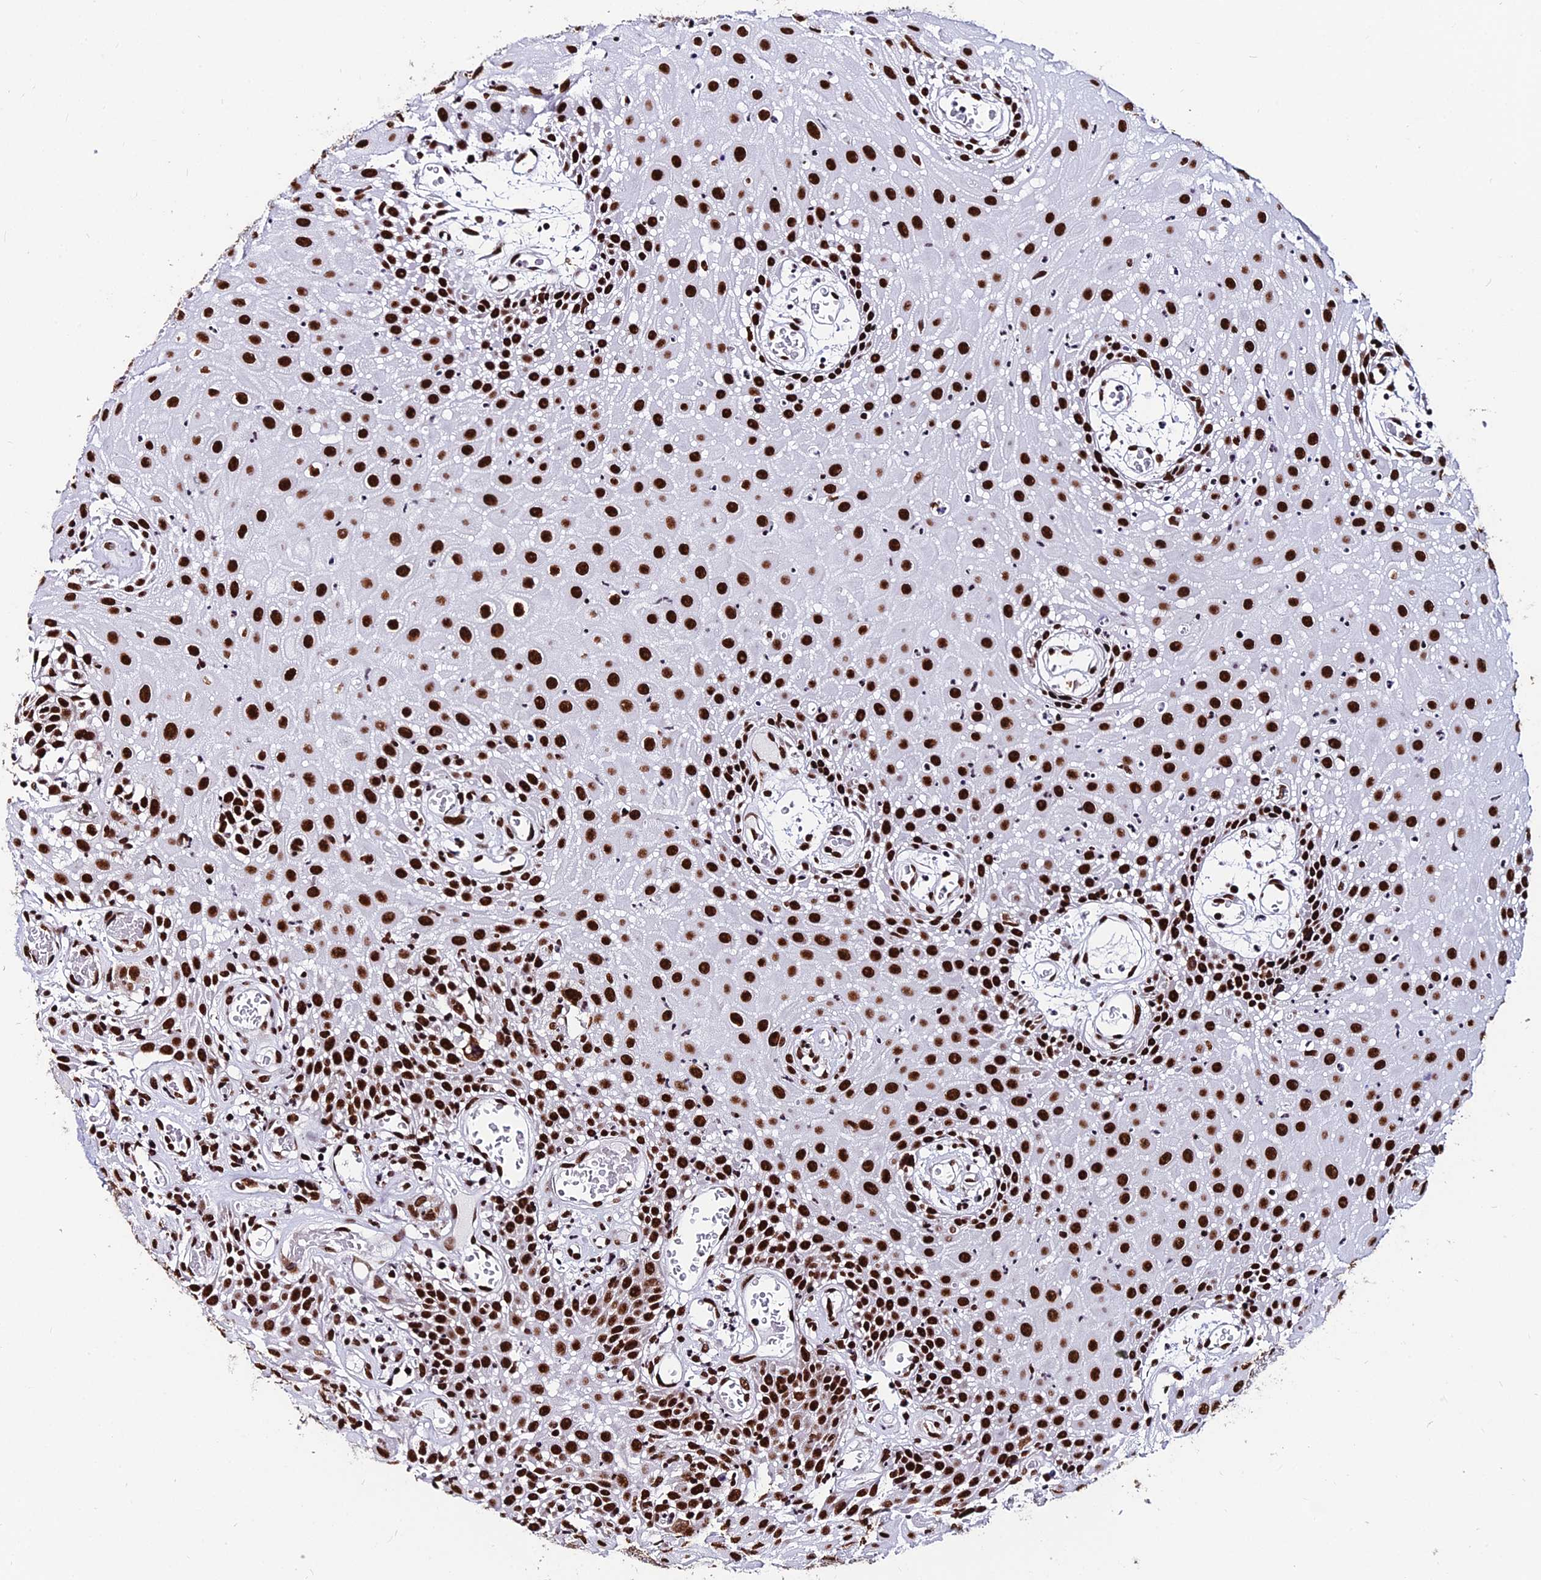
{"staining": {"intensity": "strong", "quantity": ">75%", "location": "nuclear"}, "tissue": "oral mucosa", "cell_type": "Squamous epithelial cells", "image_type": "normal", "snomed": [{"axis": "morphology", "description": "Normal tissue, NOS"}, {"axis": "topography", "description": "Skeletal muscle"}, {"axis": "topography", "description": "Oral tissue"}, {"axis": "topography", "description": "Salivary gland"}, {"axis": "topography", "description": "Peripheral nerve tissue"}], "caption": "Oral mucosa stained with DAB (3,3'-diaminobenzidine) immunohistochemistry shows high levels of strong nuclear staining in approximately >75% of squamous epithelial cells. (DAB (3,3'-diaminobenzidine) IHC, brown staining for protein, blue staining for nuclei).", "gene": "HNRNPH1", "patient": {"sex": "male", "age": 54}}